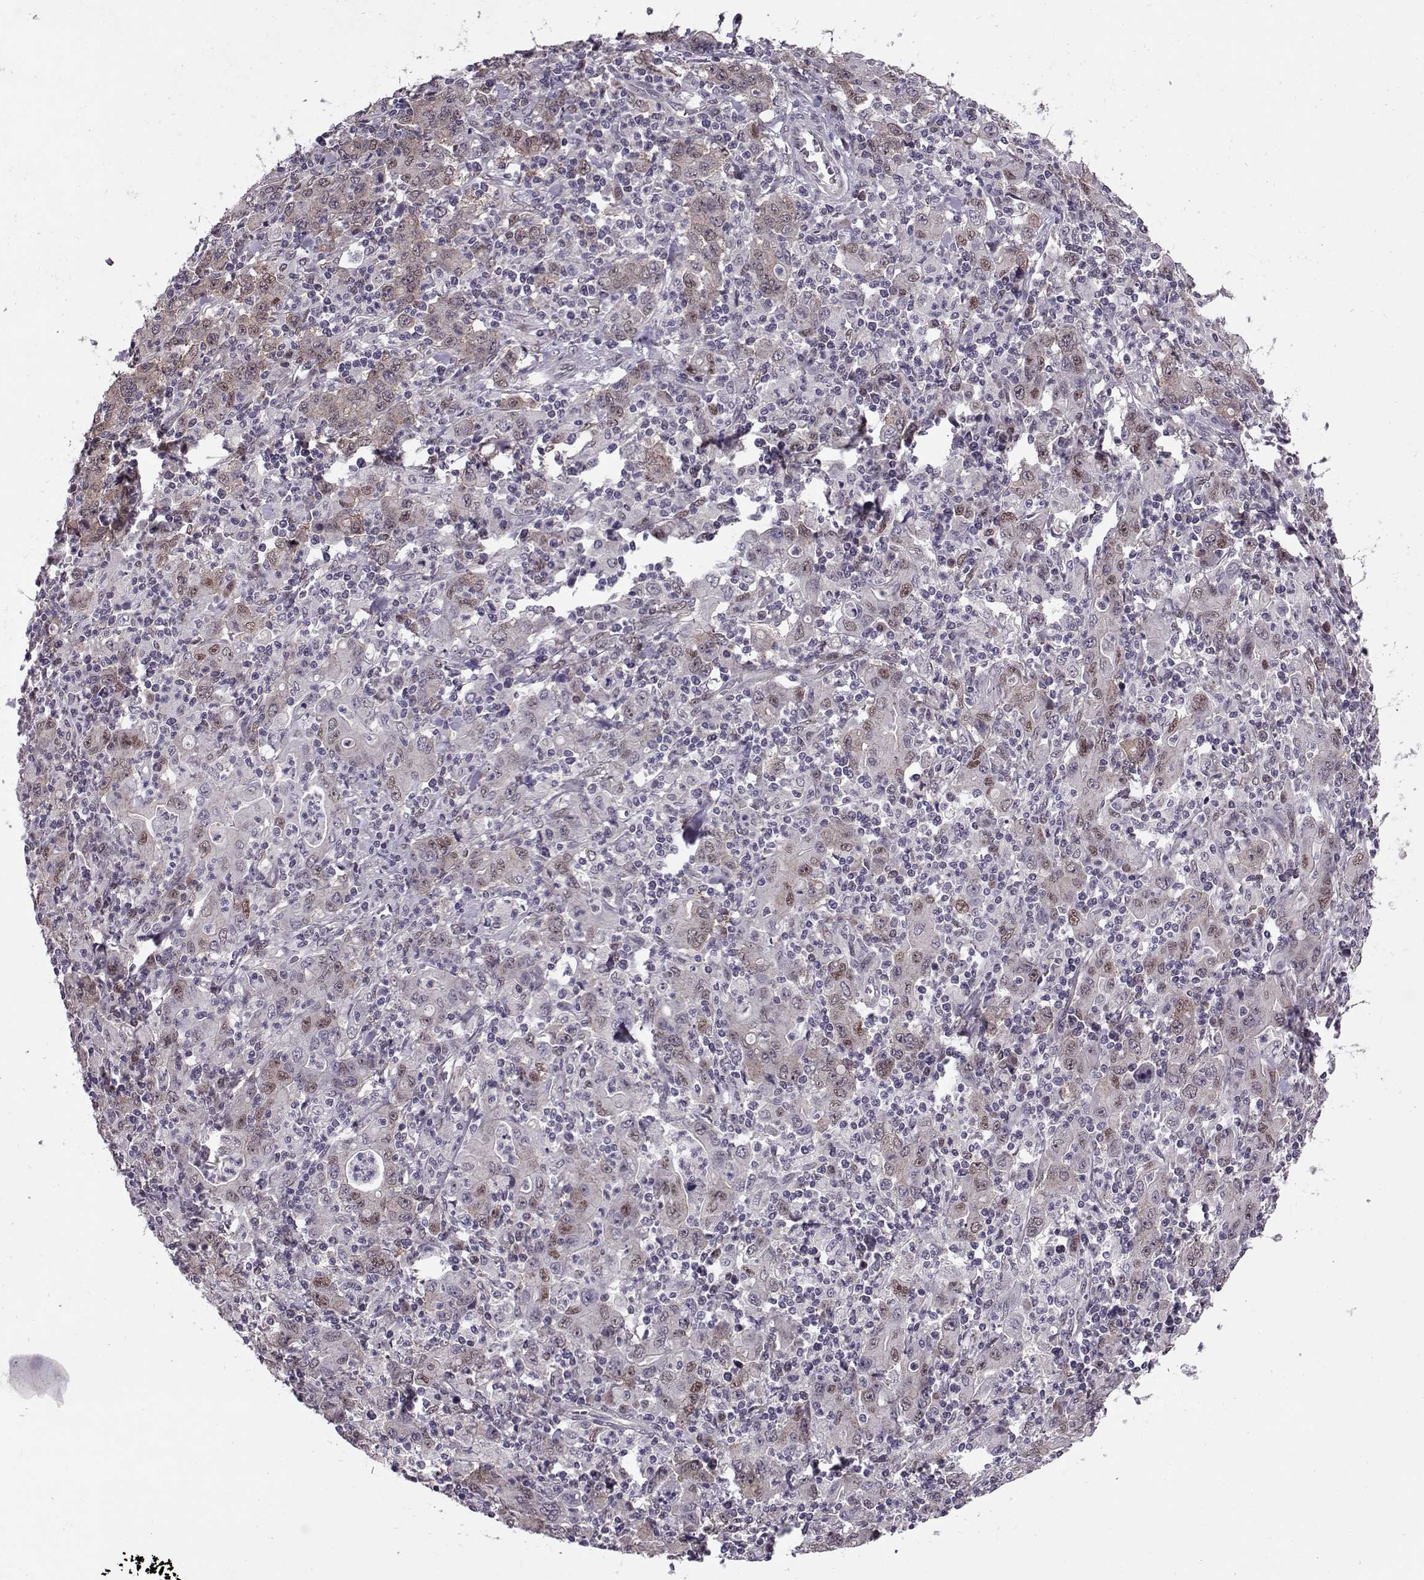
{"staining": {"intensity": "weak", "quantity": "<25%", "location": "nuclear"}, "tissue": "stomach cancer", "cell_type": "Tumor cells", "image_type": "cancer", "snomed": [{"axis": "morphology", "description": "Adenocarcinoma, NOS"}, {"axis": "topography", "description": "Stomach, upper"}], "caption": "The immunohistochemistry (IHC) image has no significant positivity in tumor cells of stomach cancer tissue. (DAB IHC, high magnification).", "gene": "CDK4", "patient": {"sex": "male", "age": 69}}